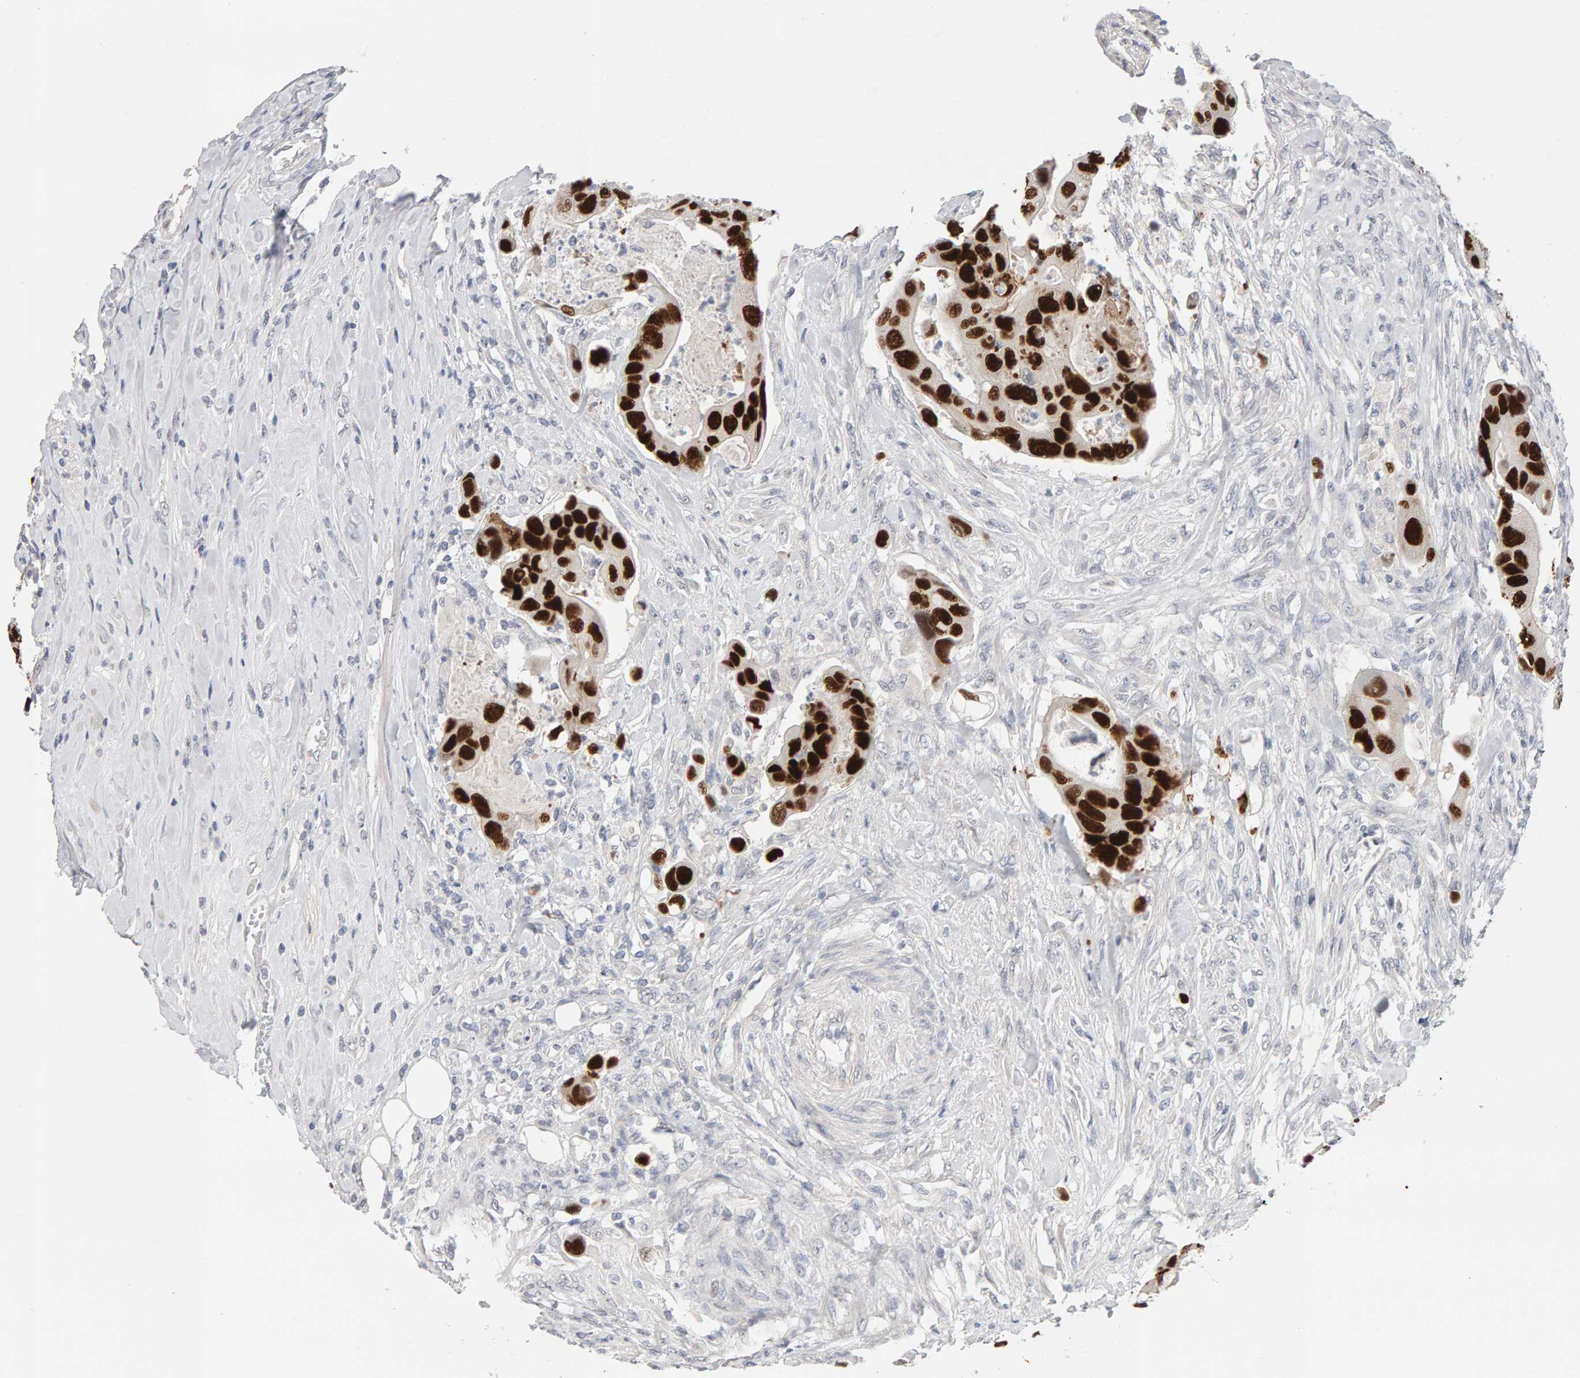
{"staining": {"intensity": "strong", "quantity": ">75%", "location": "nuclear"}, "tissue": "colorectal cancer", "cell_type": "Tumor cells", "image_type": "cancer", "snomed": [{"axis": "morphology", "description": "Adenocarcinoma, NOS"}, {"axis": "topography", "description": "Rectum"}], "caption": "Tumor cells display strong nuclear staining in approximately >75% of cells in colorectal cancer (adenocarcinoma).", "gene": "HNF4A", "patient": {"sex": "female", "age": 57}}